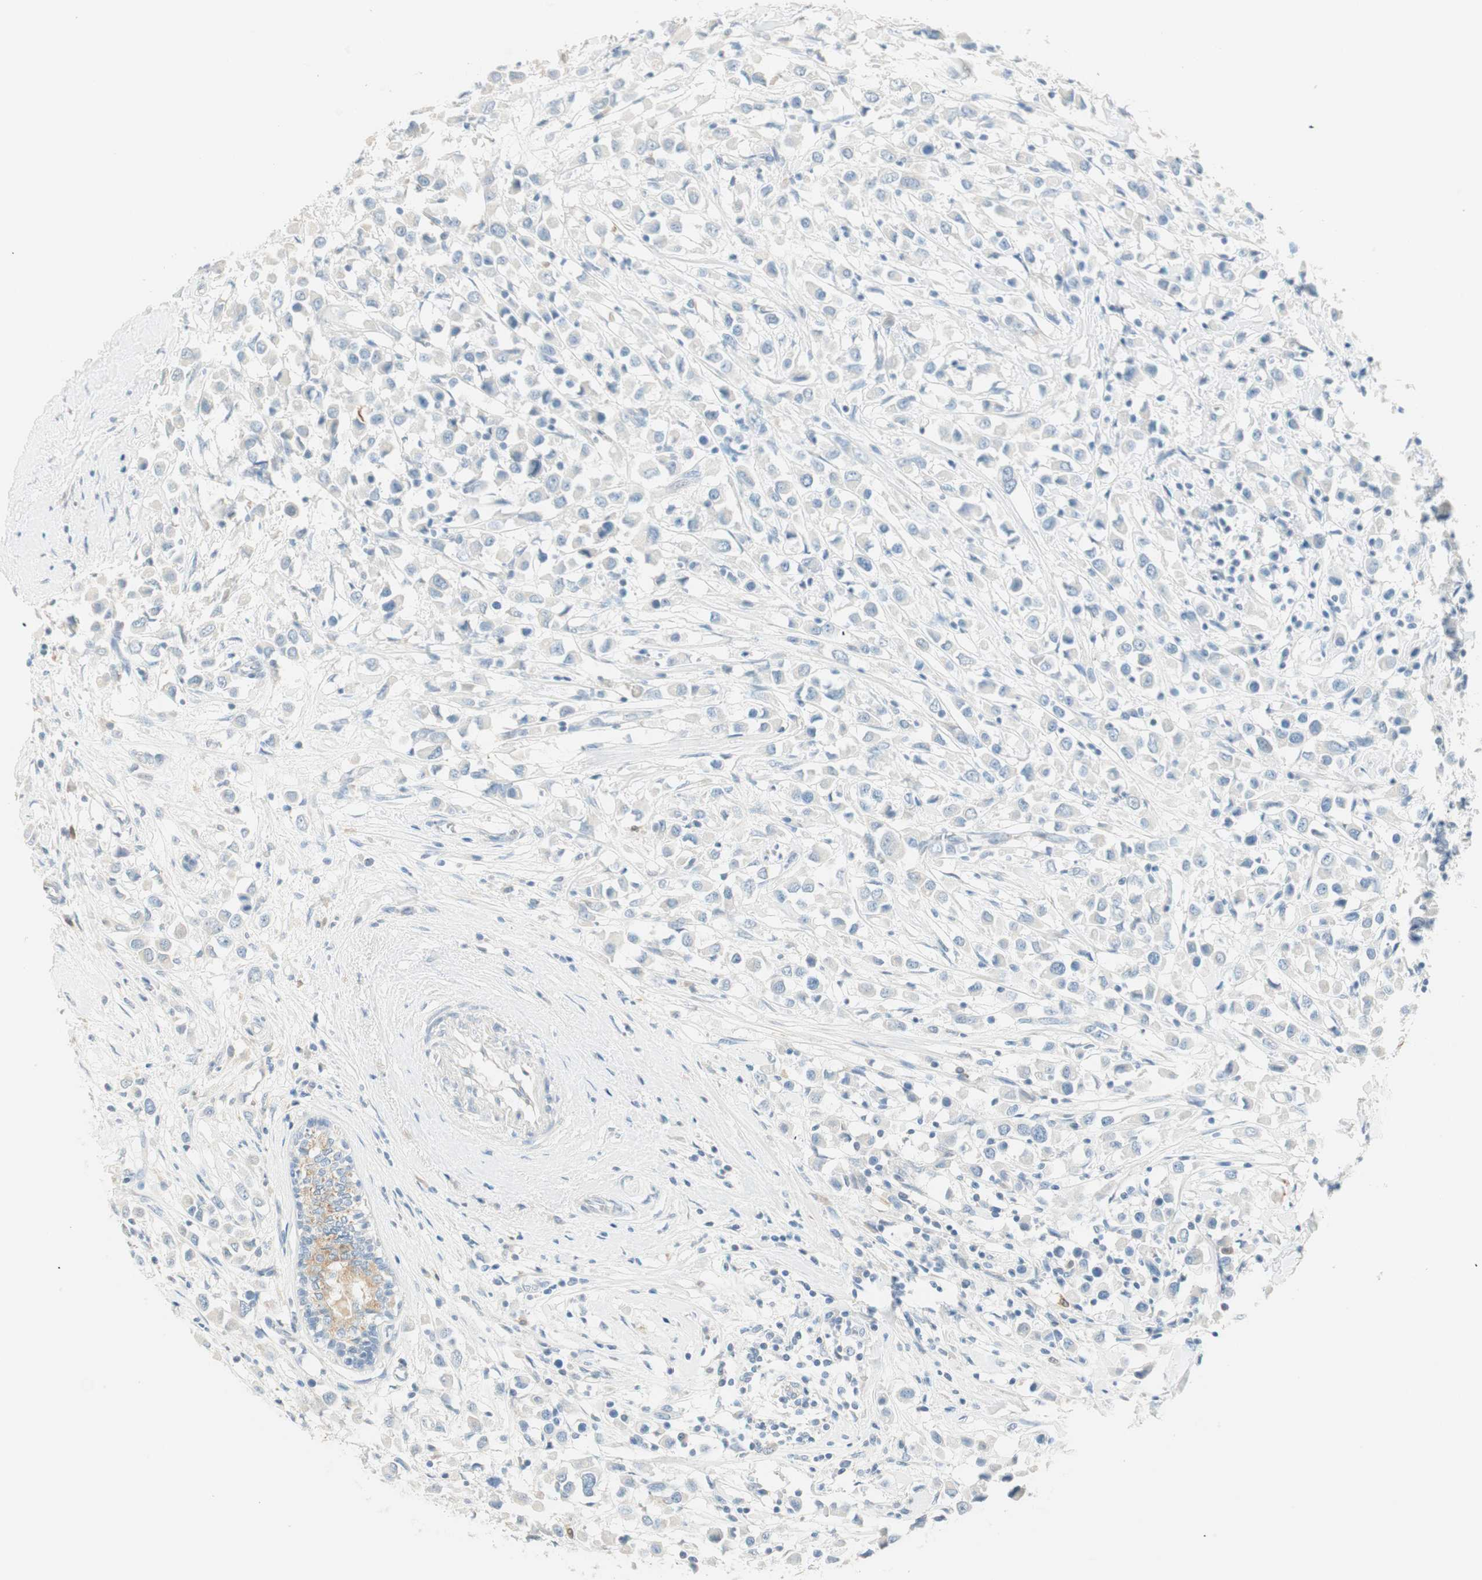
{"staining": {"intensity": "weak", "quantity": "25%-75%", "location": "cytoplasmic/membranous"}, "tissue": "breast cancer", "cell_type": "Tumor cells", "image_type": "cancer", "snomed": [{"axis": "morphology", "description": "Duct carcinoma"}, {"axis": "topography", "description": "Breast"}], "caption": "There is low levels of weak cytoplasmic/membranous positivity in tumor cells of breast cancer, as demonstrated by immunohistochemical staining (brown color).", "gene": "HPGD", "patient": {"sex": "female", "age": 61}}